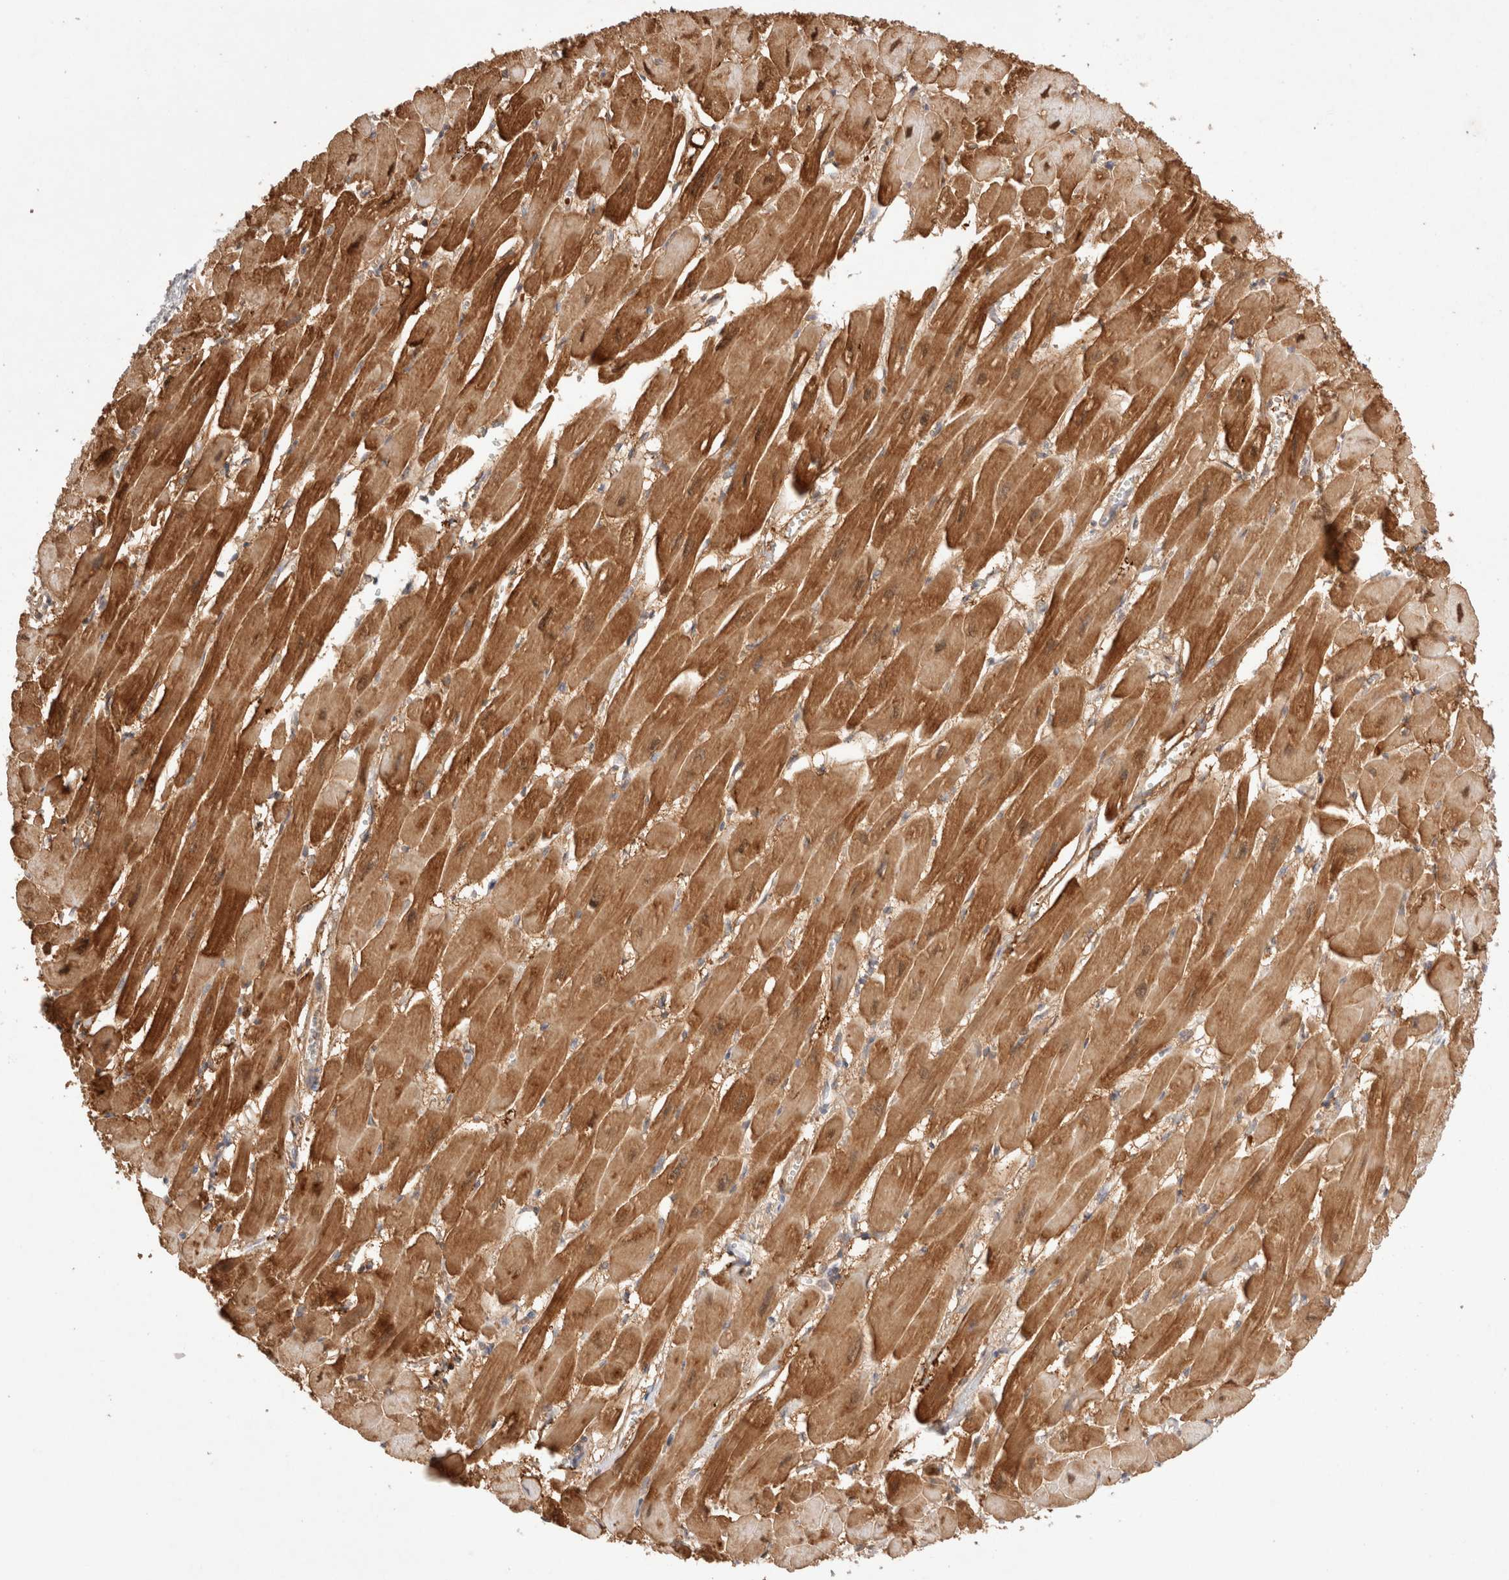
{"staining": {"intensity": "strong", "quantity": ">75%", "location": "cytoplasmic/membranous"}, "tissue": "heart muscle", "cell_type": "Cardiomyocytes", "image_type": "normal", "snomed": [{"axis": "morphology", "description": "Normal tissue, NOS"}, {"axis": "topography", "description": "Heart"}], "caption": "Protein expression analysis of unremarkable heart muscle displays strong cytoplasmic/membranous positivity in about >75% of cardiomyocytes.", "gene": "STARD10", "patient": {"sex": "female", "age": 54}}